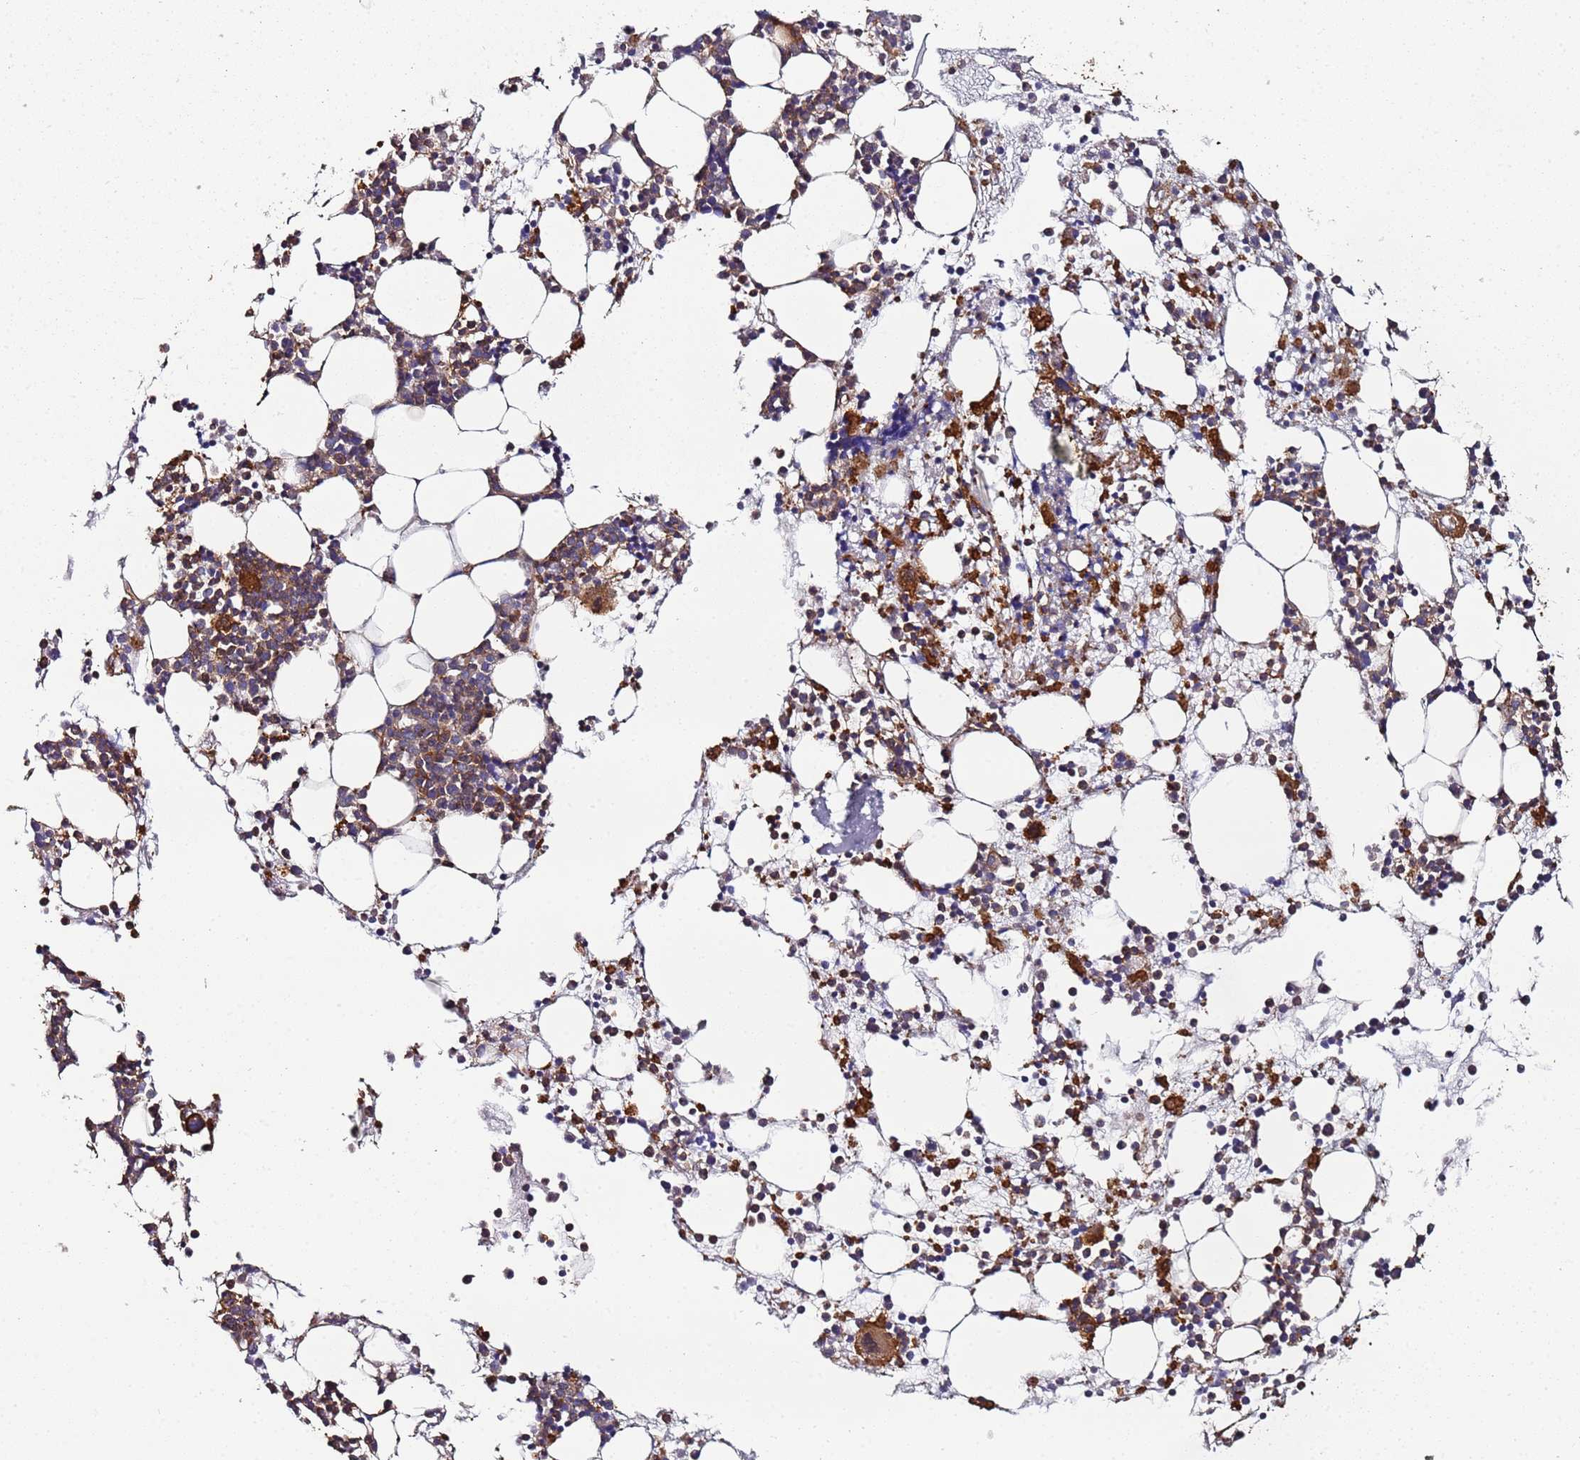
{"staining": {"intensity": "strong", "quantity": "<25%", "location": "cytoplasmic/membranous"}, "tissue": "bone marrow", "cell_type": "Hematopoietic cells", "image_type": "normal", "snomed": [{"axis": "morphology", "description": "Normal tissue, NOS"}, {"axis": "topography", "description": "Bone marrow"}], "caption": "The histopathology image exhibits a brown stain indicating the presence of a protein in the cytoplasmic/membranous of hematopoietic cells in bone marrow. (DAB IHC with brightfield microscopy, high magnification).", "gene": "CYP2U1", "patient": {"sex": "male", "age": 22}}